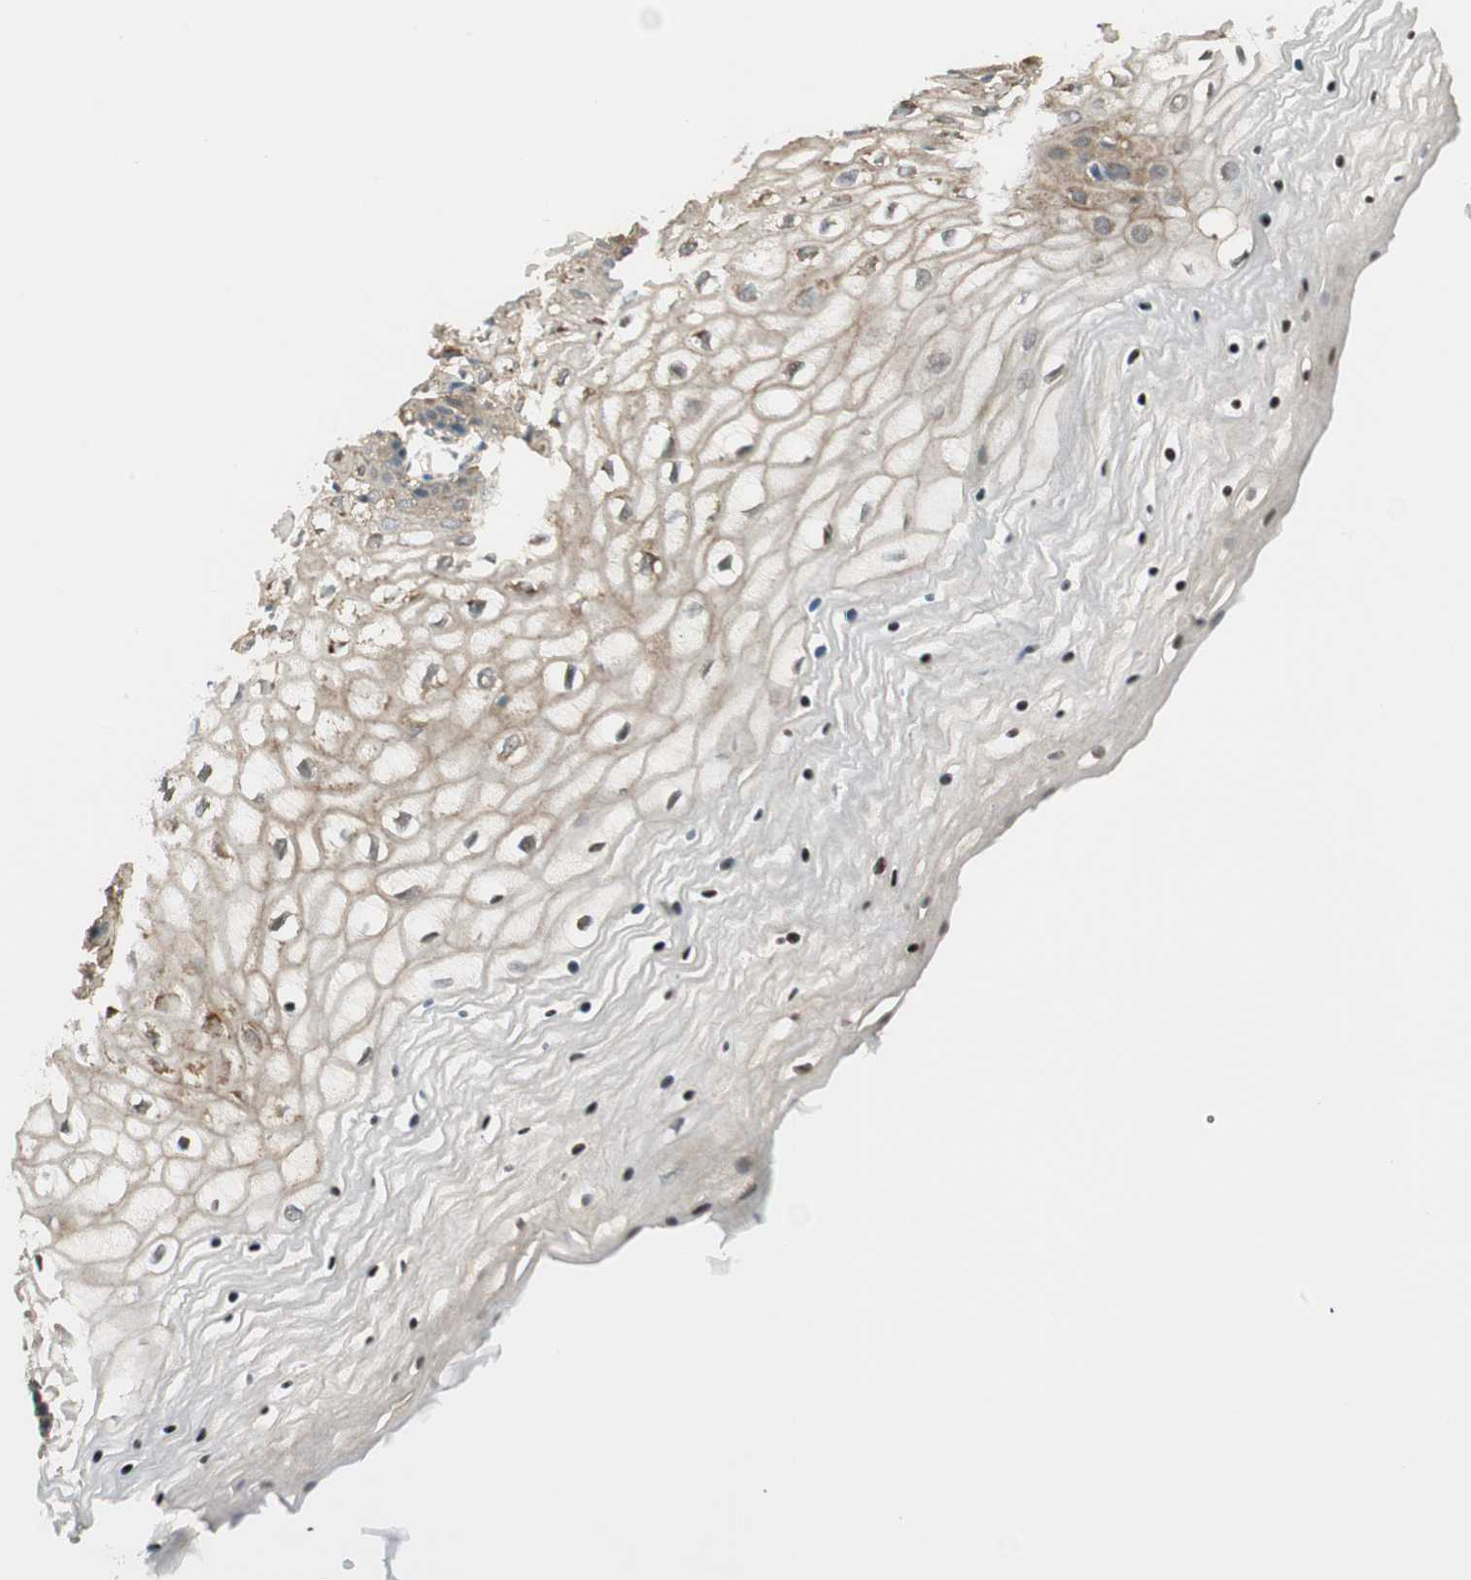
{"staining": {"intensity": "moderate", "quantity": "<25%", "location": "cytoplasmic/membranous,nuclear"}, "tissue": "vagina", "cell_type": "Squamous epithelial cells", "image_type": "normal", "snomed": [{"axis": "morphology", "description": "Normal tissue, NOS"}, {"axis": "topography", "description": "Vagina"}], "caption": "IHC (DAB) staining of unremarkable vagina reveals moderate cytoplasmic/membranous,nuclear protein staining in about <25% of squamous epithelial cells. (DAB (3,3'-diaminobenzidine) IHC with brightfield microscopy, high magnification).", "gene": "PSMD8", "patient": {"sex": "female", "age": 34}}